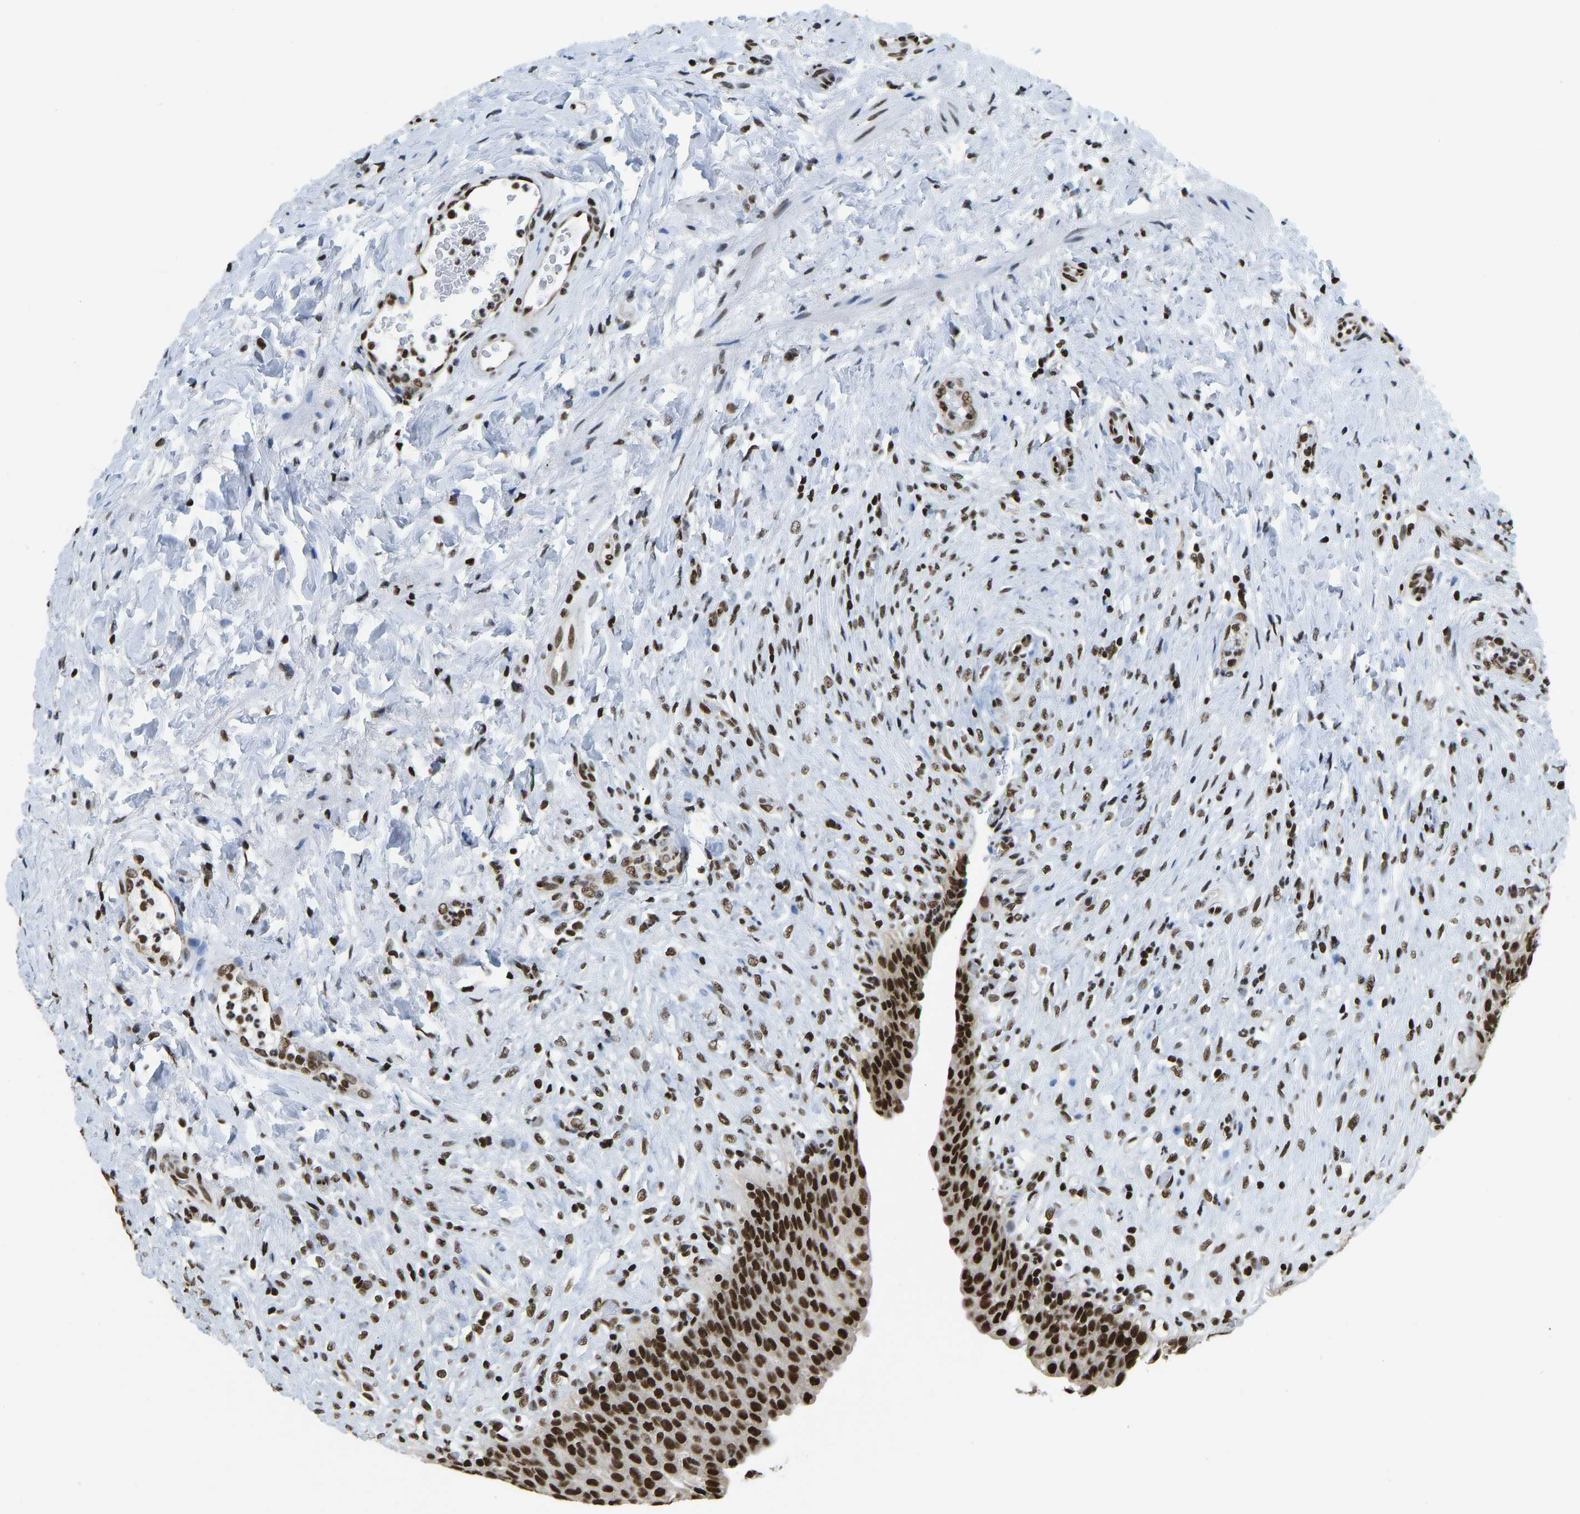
{"staining": {"intensity": "strong", "quantity": ">75%", "location": "nuclear"}, "tissue": "urinary bladder", "cell_type": "Urothelial cells", "image_type": "normal", "snomed": [{"axis": "morphology", "description": "Urothelial carcinoma, High grade"}, {"axis": "topography", "description": "Urinary bladder"}], "caption": "Strong nuclear positivity is identified in about >75% of urothelial cells in unremarkable urinary bladder. (DAB IHC, brown staining for protein, blue staining for nuclei).", "gene": "ZSCAN20", "patient": {"sex": "male", "age": 46}}